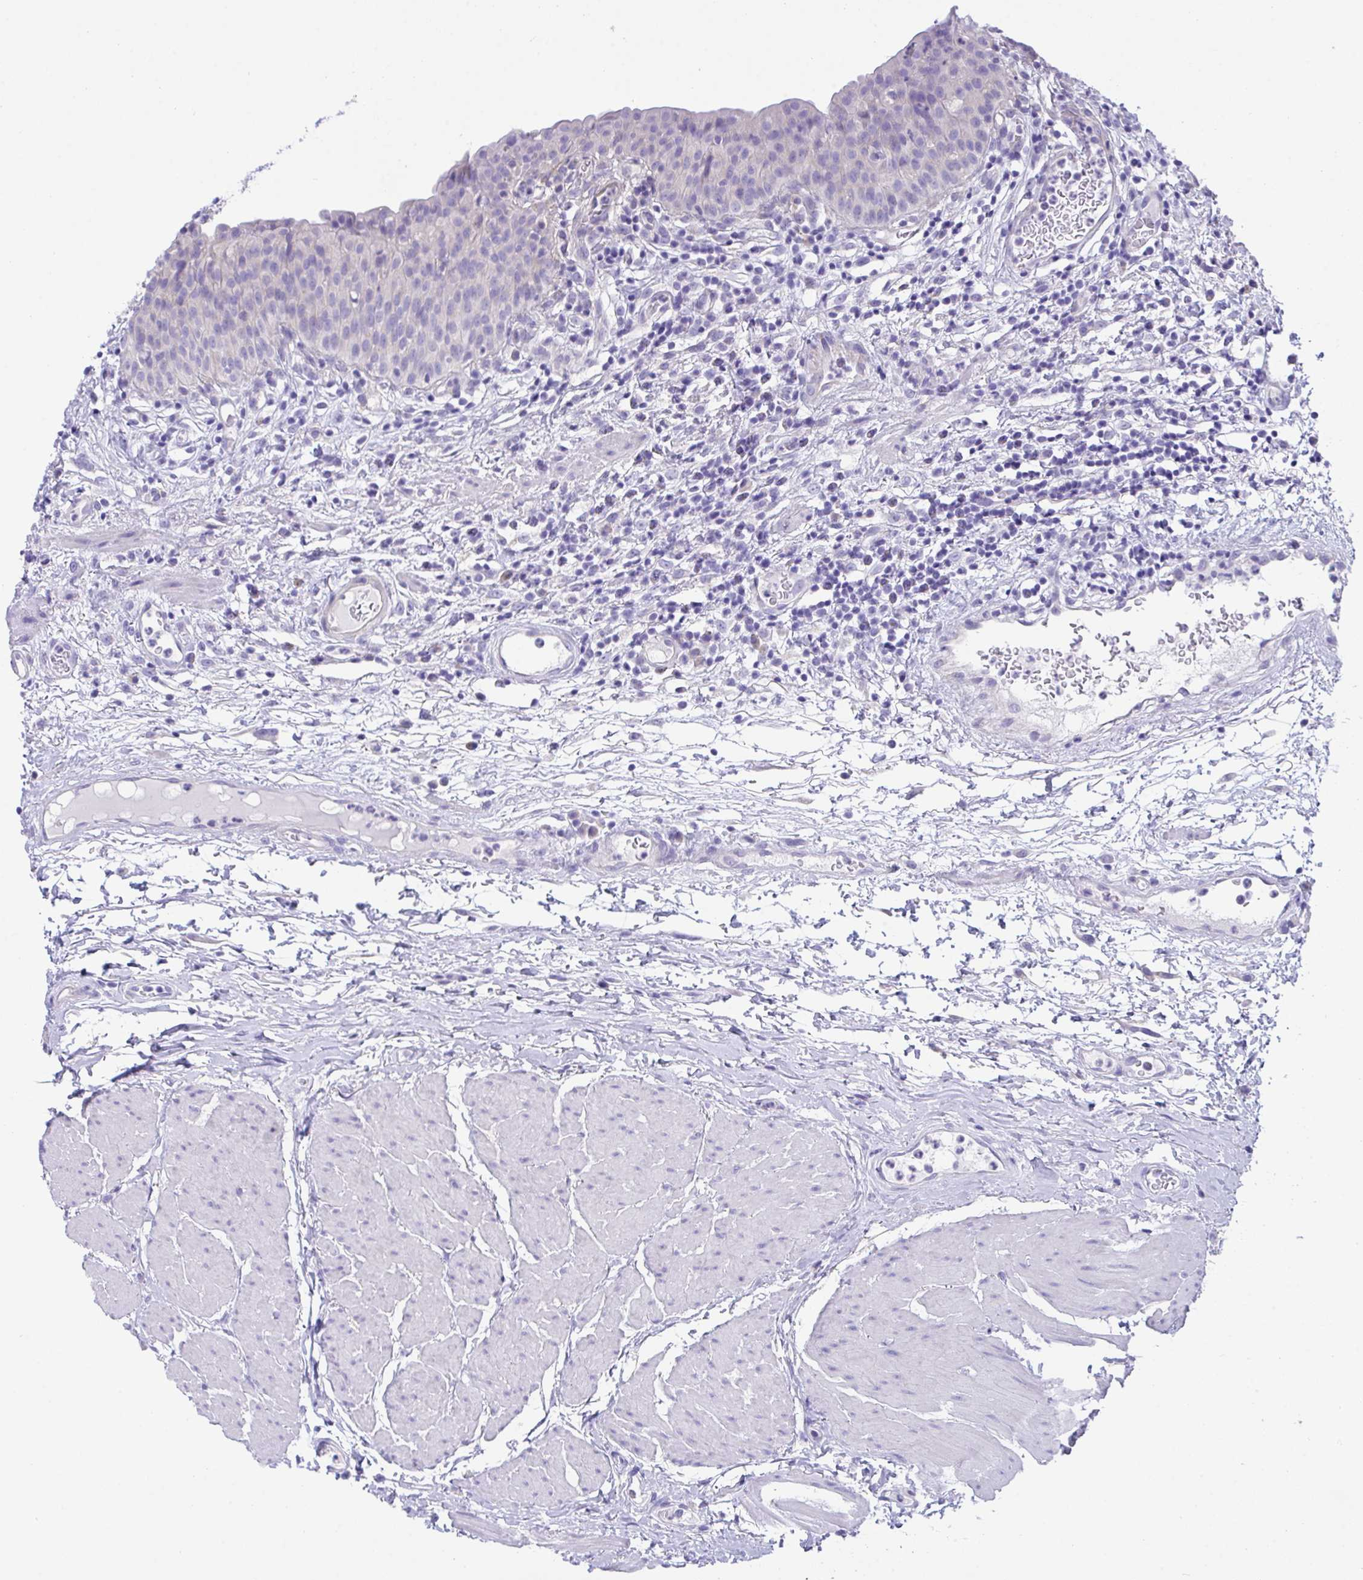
{"staining": {"intensity": "negative", "quantity": "none", "location": "none"}, "tissue": "urinary bladder", "cell_type": "Urothelial cells", "image_type": "normal", "snomed": [{"axis": "morphology", "description": "Normal tissue, NOS"}, {"axis": "morphology", "description": "Inflammation, NOS"}, {"axis": "topography", "description": "Urinary bladder"}], "caption": "High power microscopy image of an IHC image of unremarkable urinary bladder, revealing no significant expression in urothelial cells.", "gene": "TMEM106B", "patient": {"sex": "male", "age": 57}}